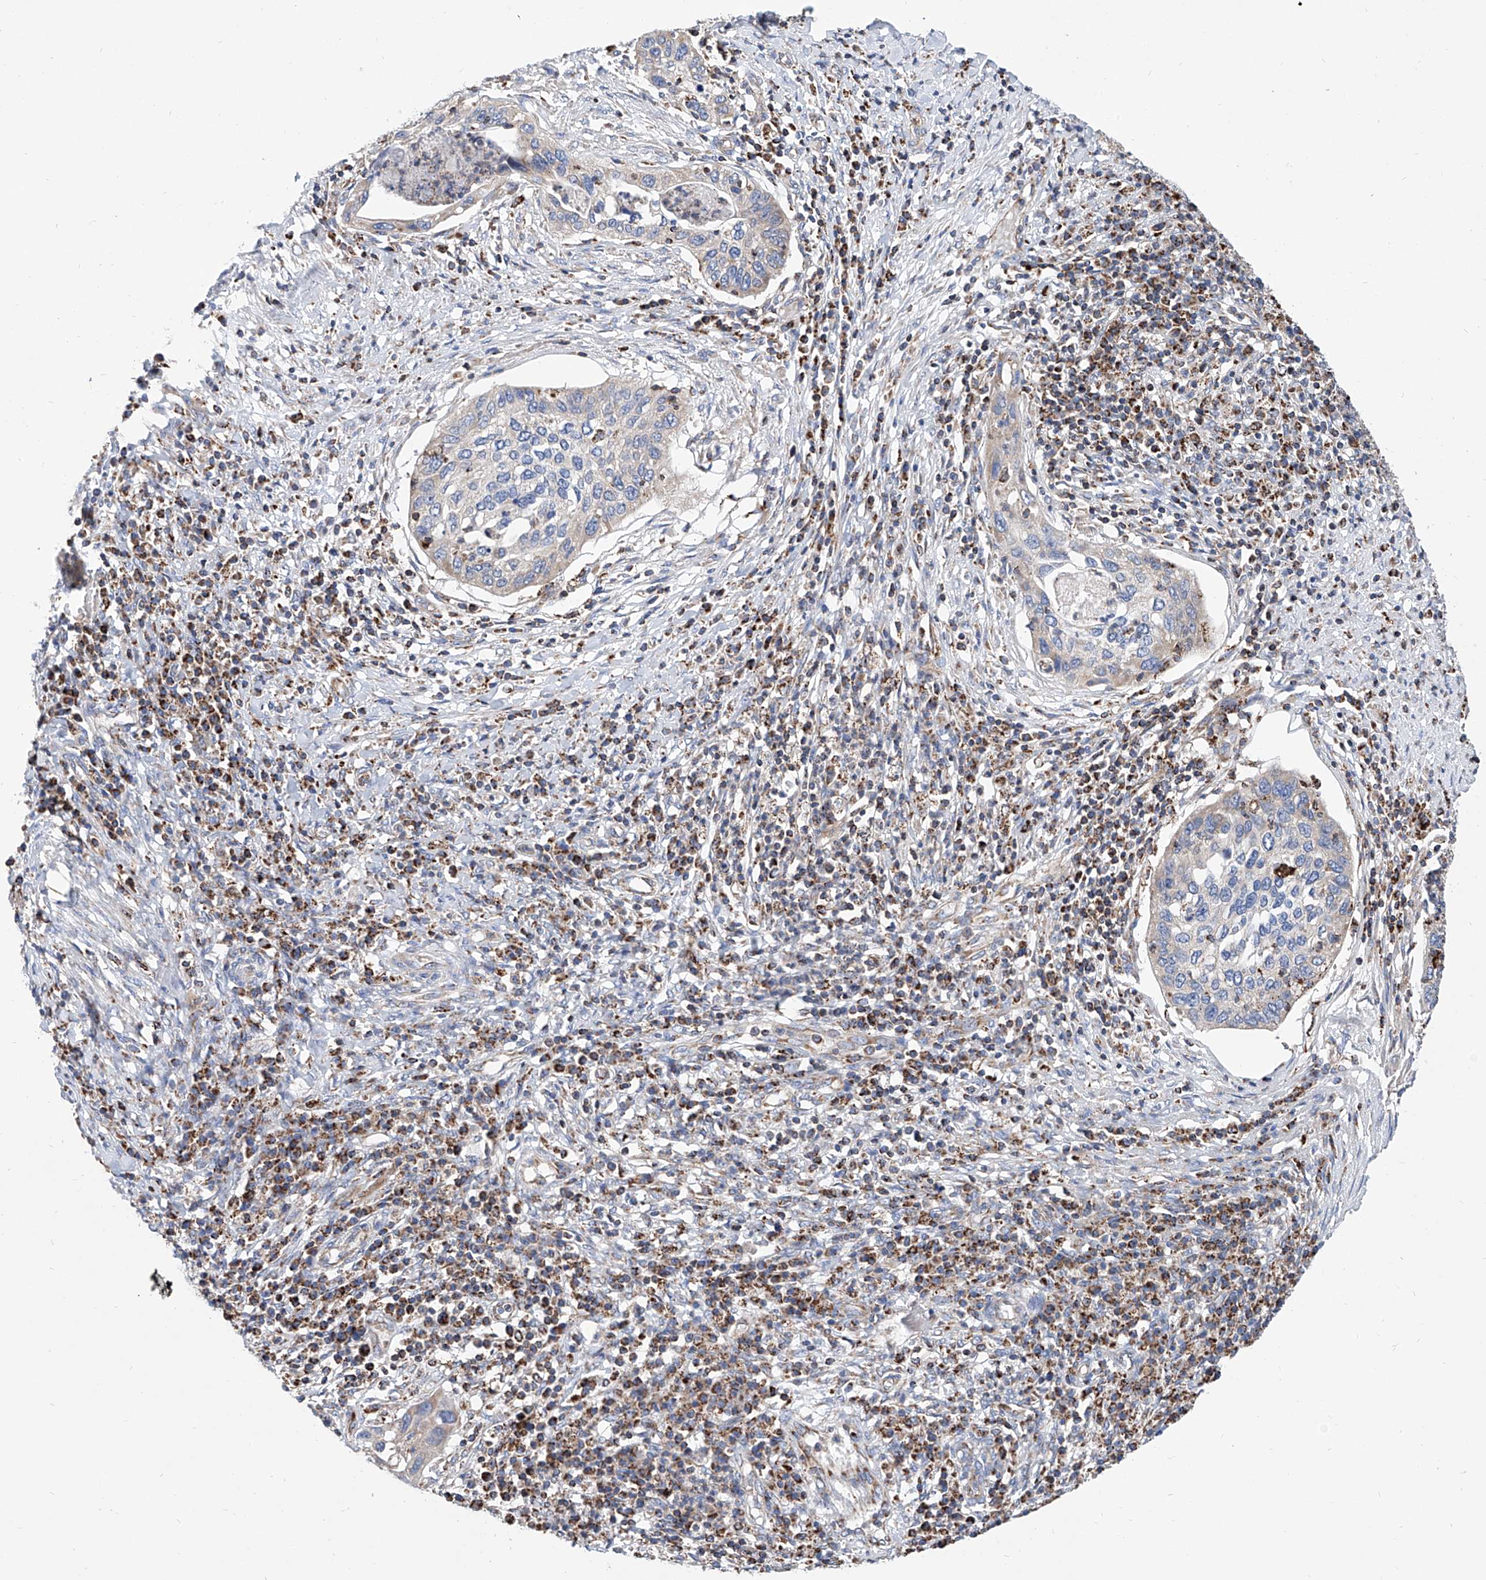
{"staining": {"intensity": "negative", "quantity": "none", "location": "none"}, "tissue": "cervical cancer", "cell_type": "Tumor cells", "image_type": "cancer", "snomed": [{"axis": "morphology", "description": "Squamous cell carcinoma, NOS"}, {"axis": "topography", "description": "Cervix"}], "caption": "Immunohistochemistry histopathology image of neoplastic tissue: human squamous cell carcinoma (cervical) stained with DAB (3,3'-diaminobenzidine) exhibits no significant protein expression in tumor cells.", "gene": "CPNE5", "patient": {"sex": "female", "age": 38}}